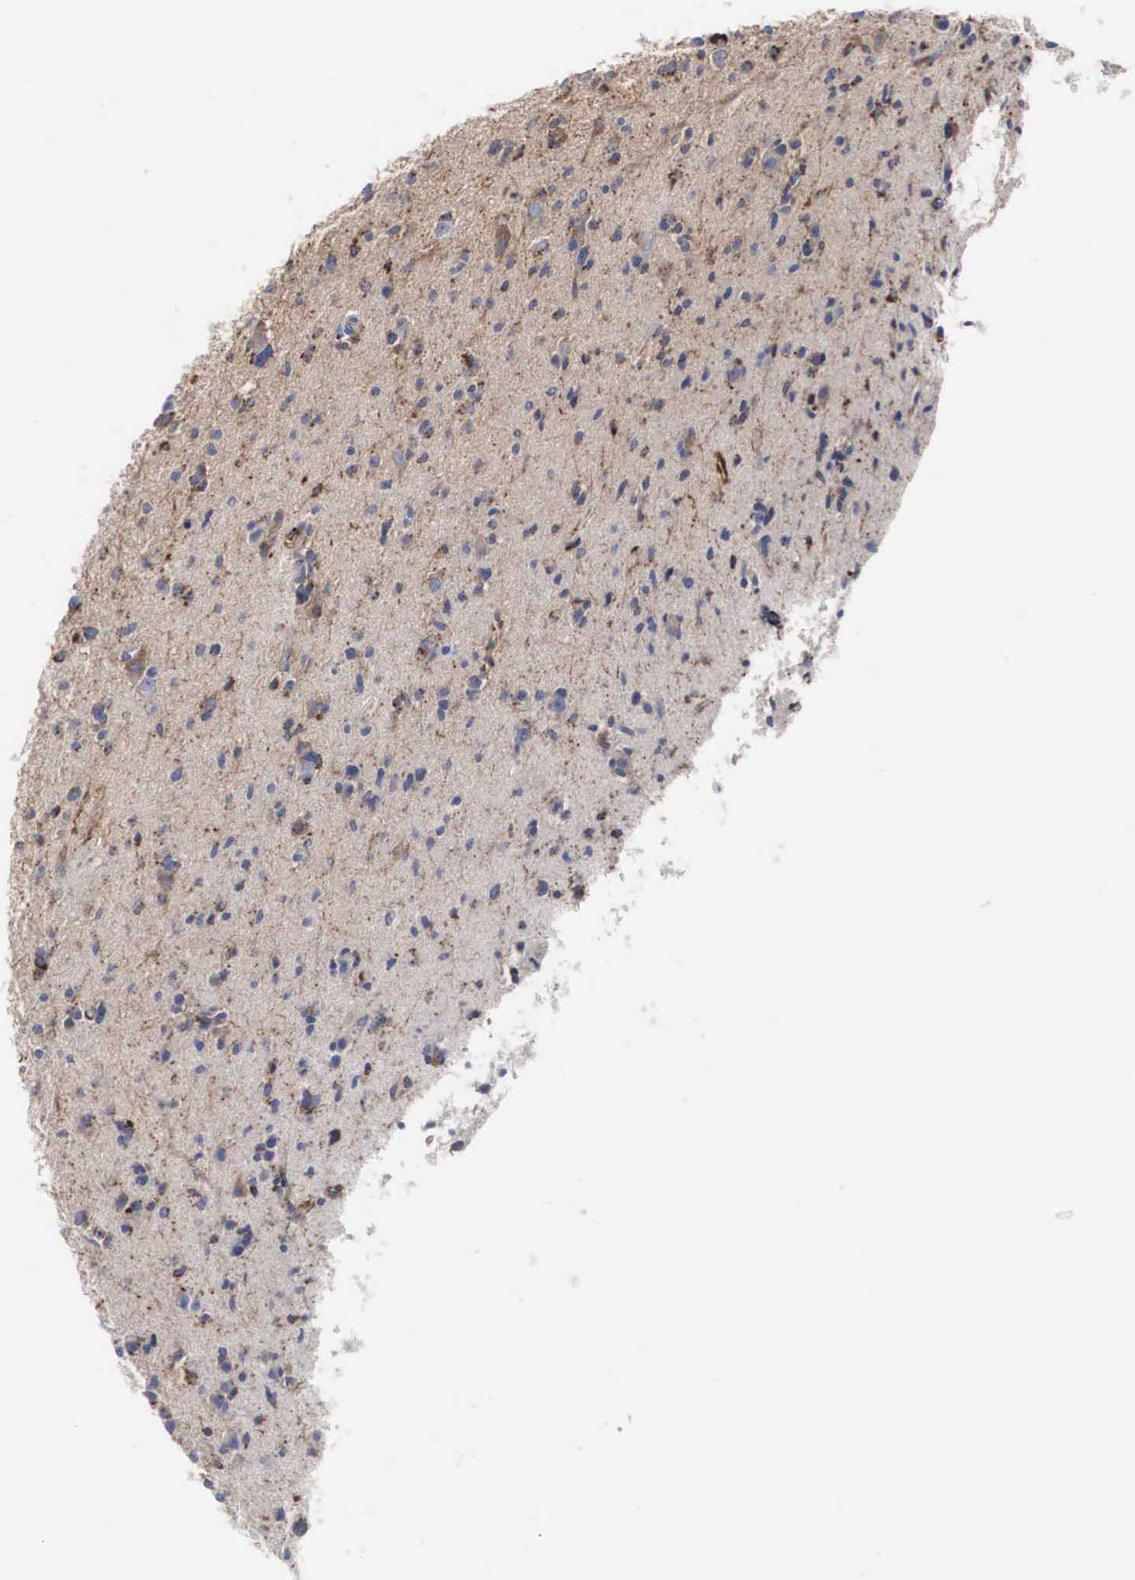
{"staining": {"intensity": "moderate", "quantity": "25%-75%", "location": "cytoplasmic/membranous"}, "tissue": "glioma", "cell_type": "Tumor cells", "image_type": "cancer", "snomed": [{"axis": "morphology", "description": "Glioma, malignant, Low grade"}, {"axis": "topography", "description": "Brain"}], "caption": "The micrograph shows immunohistochemical staining of glioma. There is moderate cytoplasmic/membranous expression is present in approximately 25%-75% of tumor cells.", "gene": "LGALS3BP", "patient": {"sex": "female", "age": 46}}